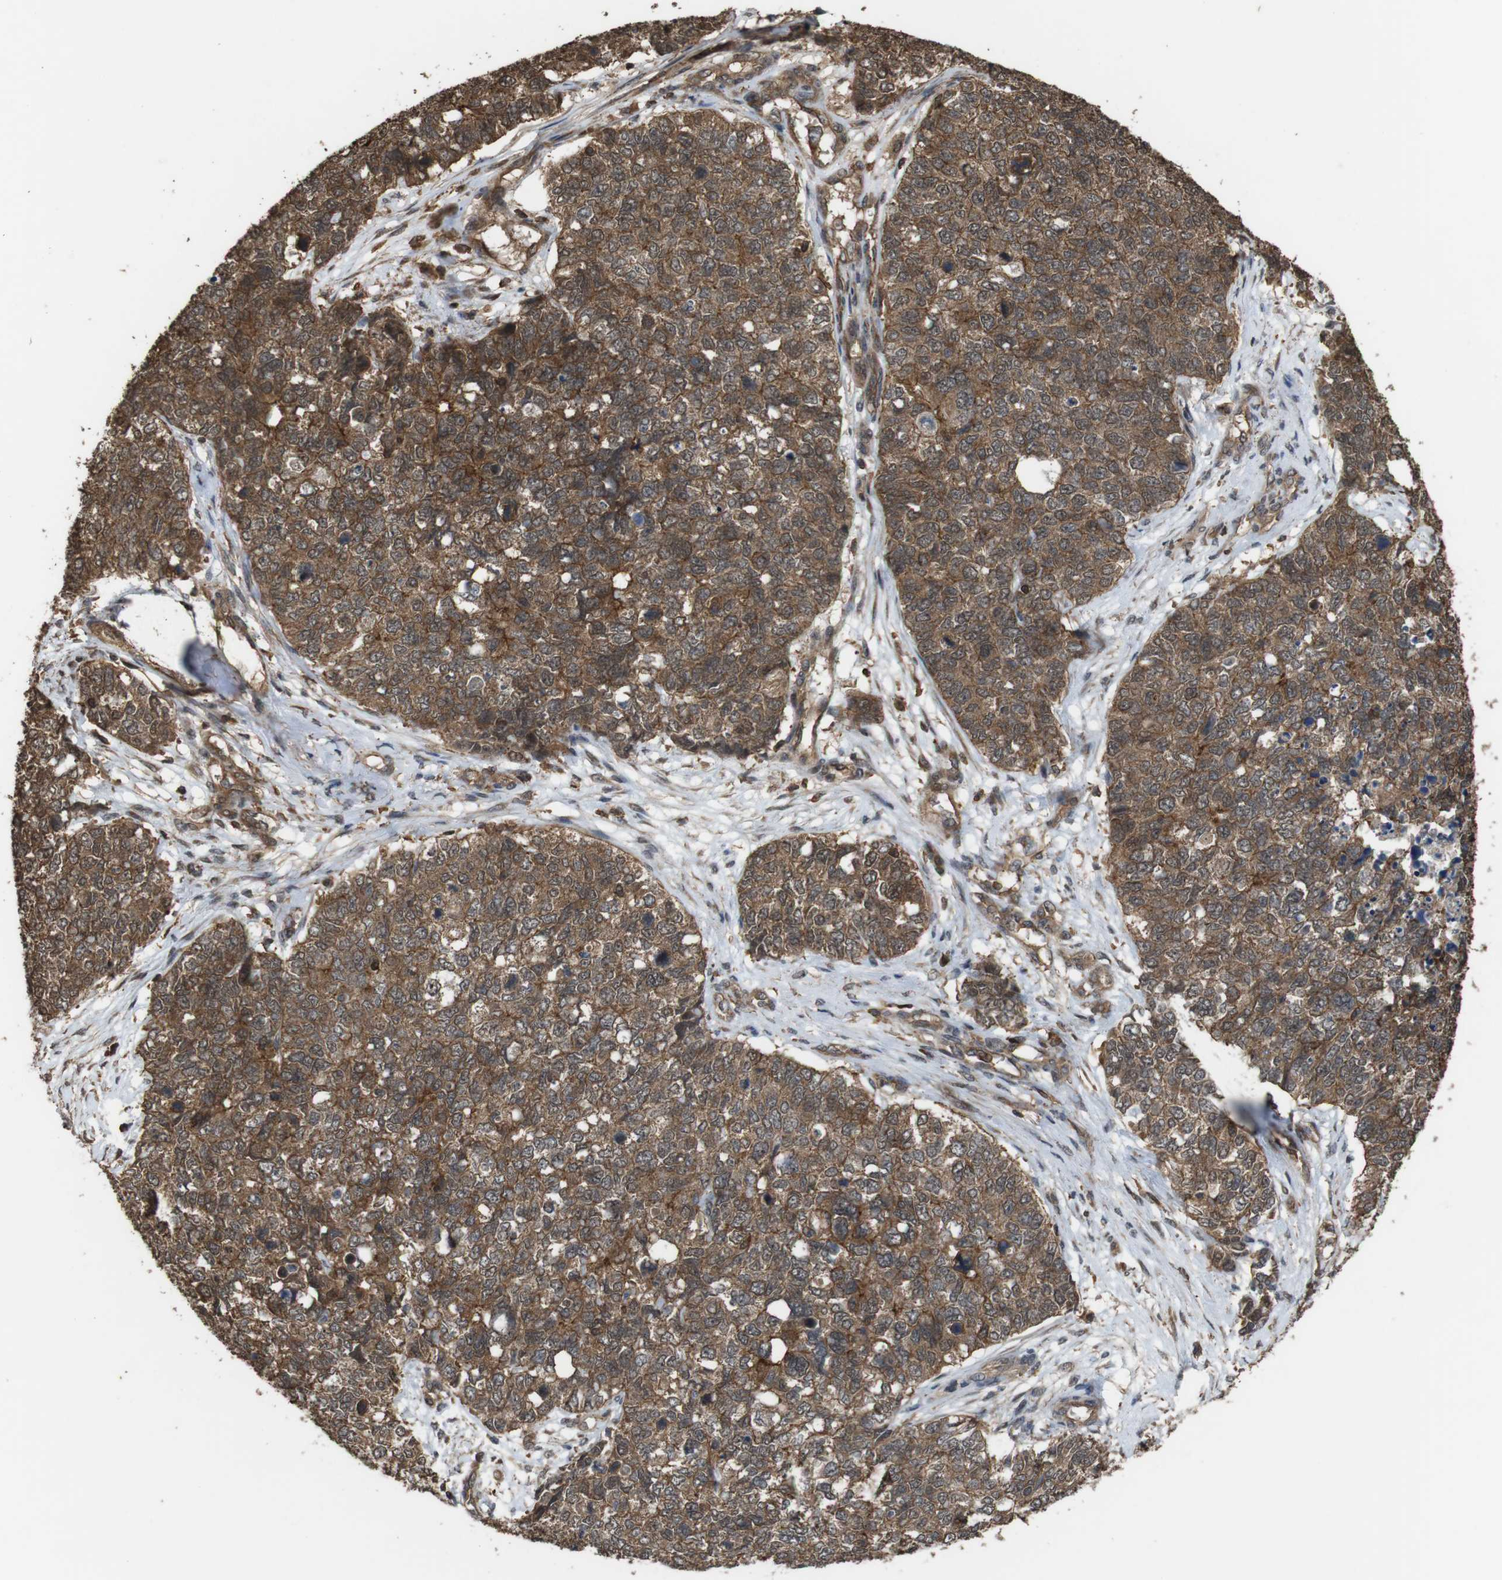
{"staining": {"intensity": "moderate", "quantity": ">75%", "location": "cytoplasmic/membranous"}, "tissue": "cervical cancer", "cell_type": "Tumor cells", "image_type": "cancer", "snomed": [{"axis": "morphology", "description": "Squamous cell carcinoma, NOS"}, {"axis": "topography", "description": "Cervix"}], "caption": "Cervical cancer stained for a protein (brown) displays moderate cytoplasmic/membranous positive staining in about >75% of tumor cells.", "gene": "BAG4", "patient": {"sex": "female", "age": 63}}